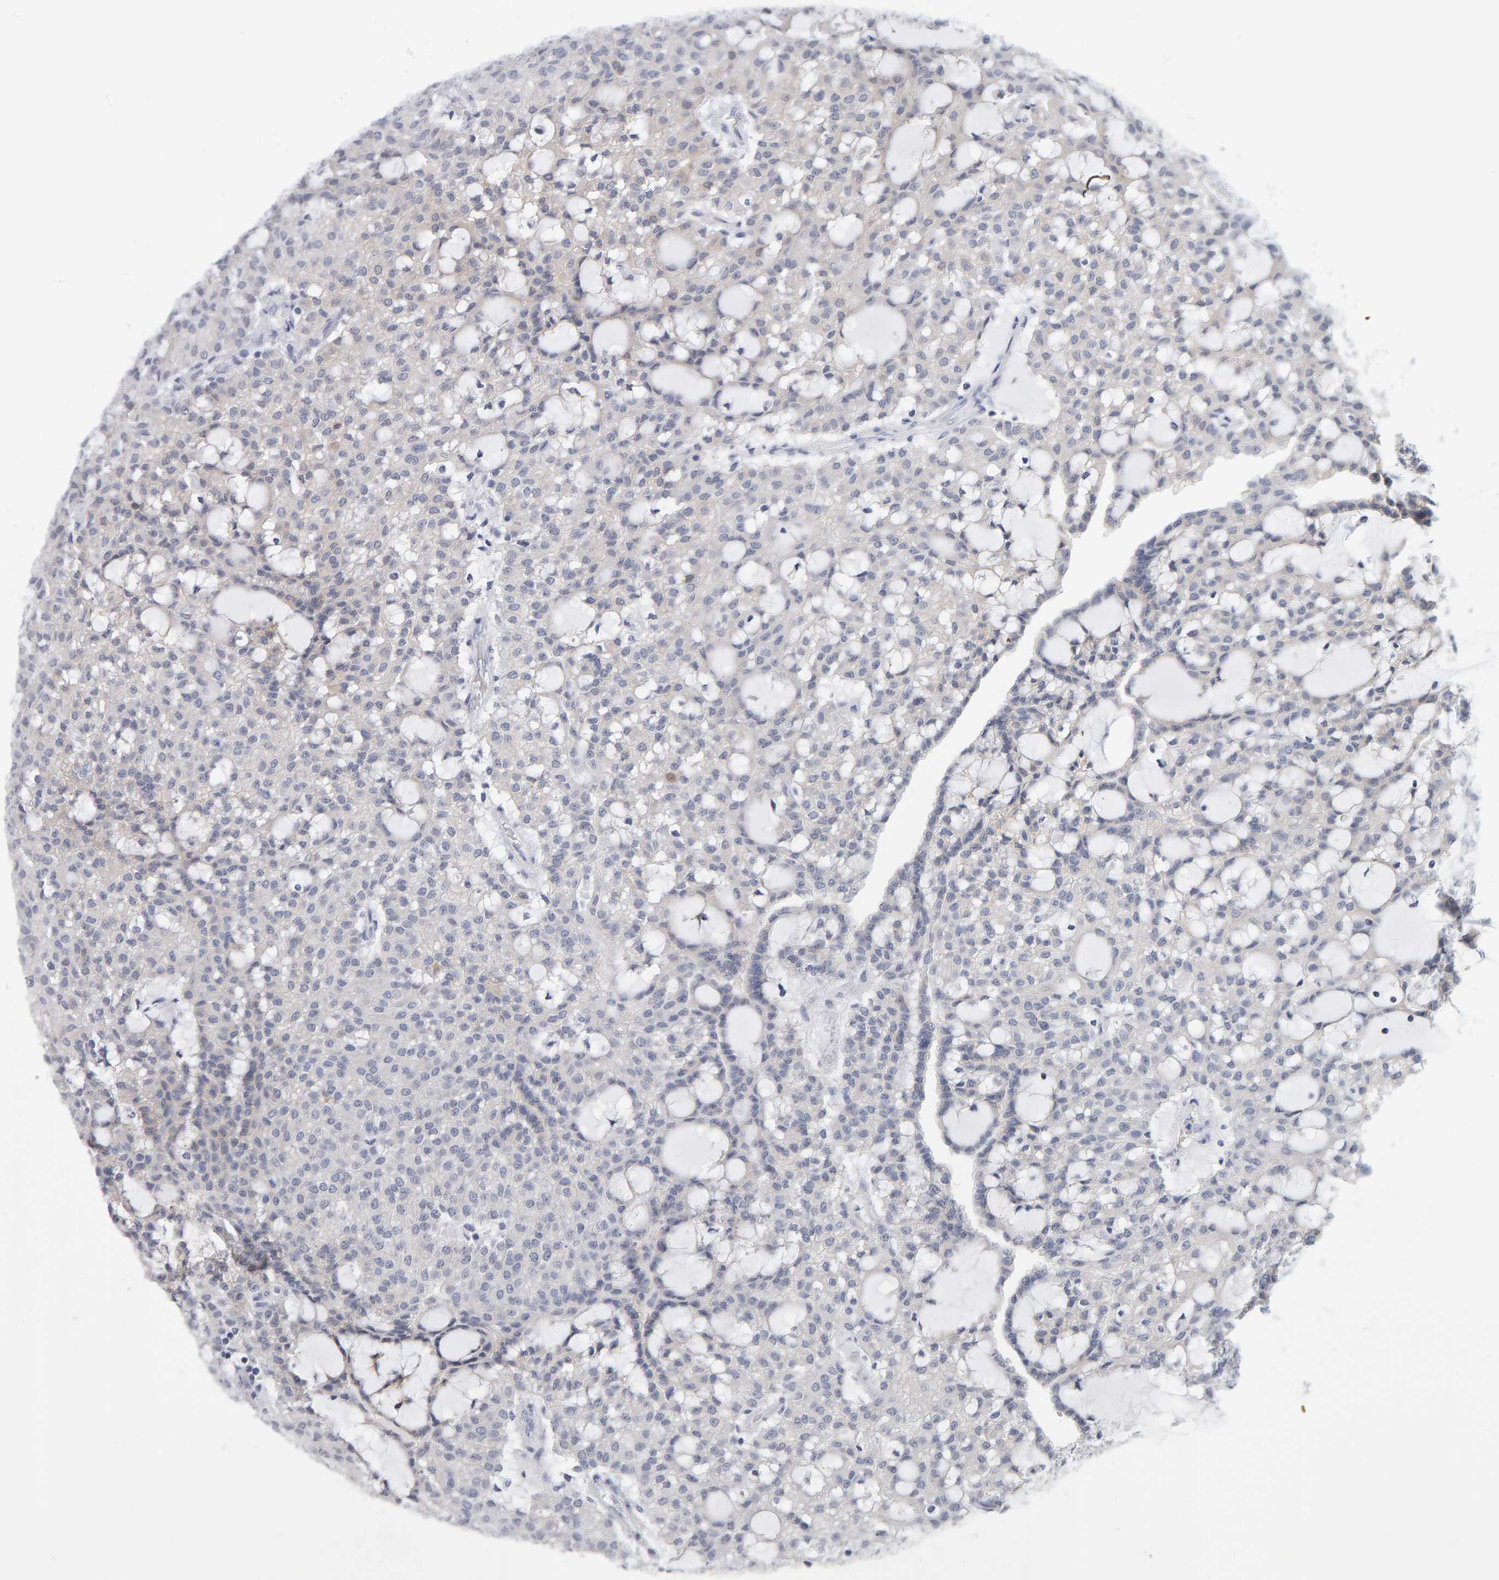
{"staining": {"intensity": "negative", "quantity": "none", "location": "none"}, "tissue": "renal cancer", "cell_type": "Tumor cells", "image_type": "cancer", "snomed": [{"axis": "morphology", "description": "Adenocarcinoma, NOS"}, {"axis": "topography", "description": "Kidney"}], "caption": "This is an immunohistochemistry (IHC) image of human renal adenocarcinoma. There is no positivity in tumor cells.", "gene": "CTH", "patient": {"sex": "male", "age": 63}}